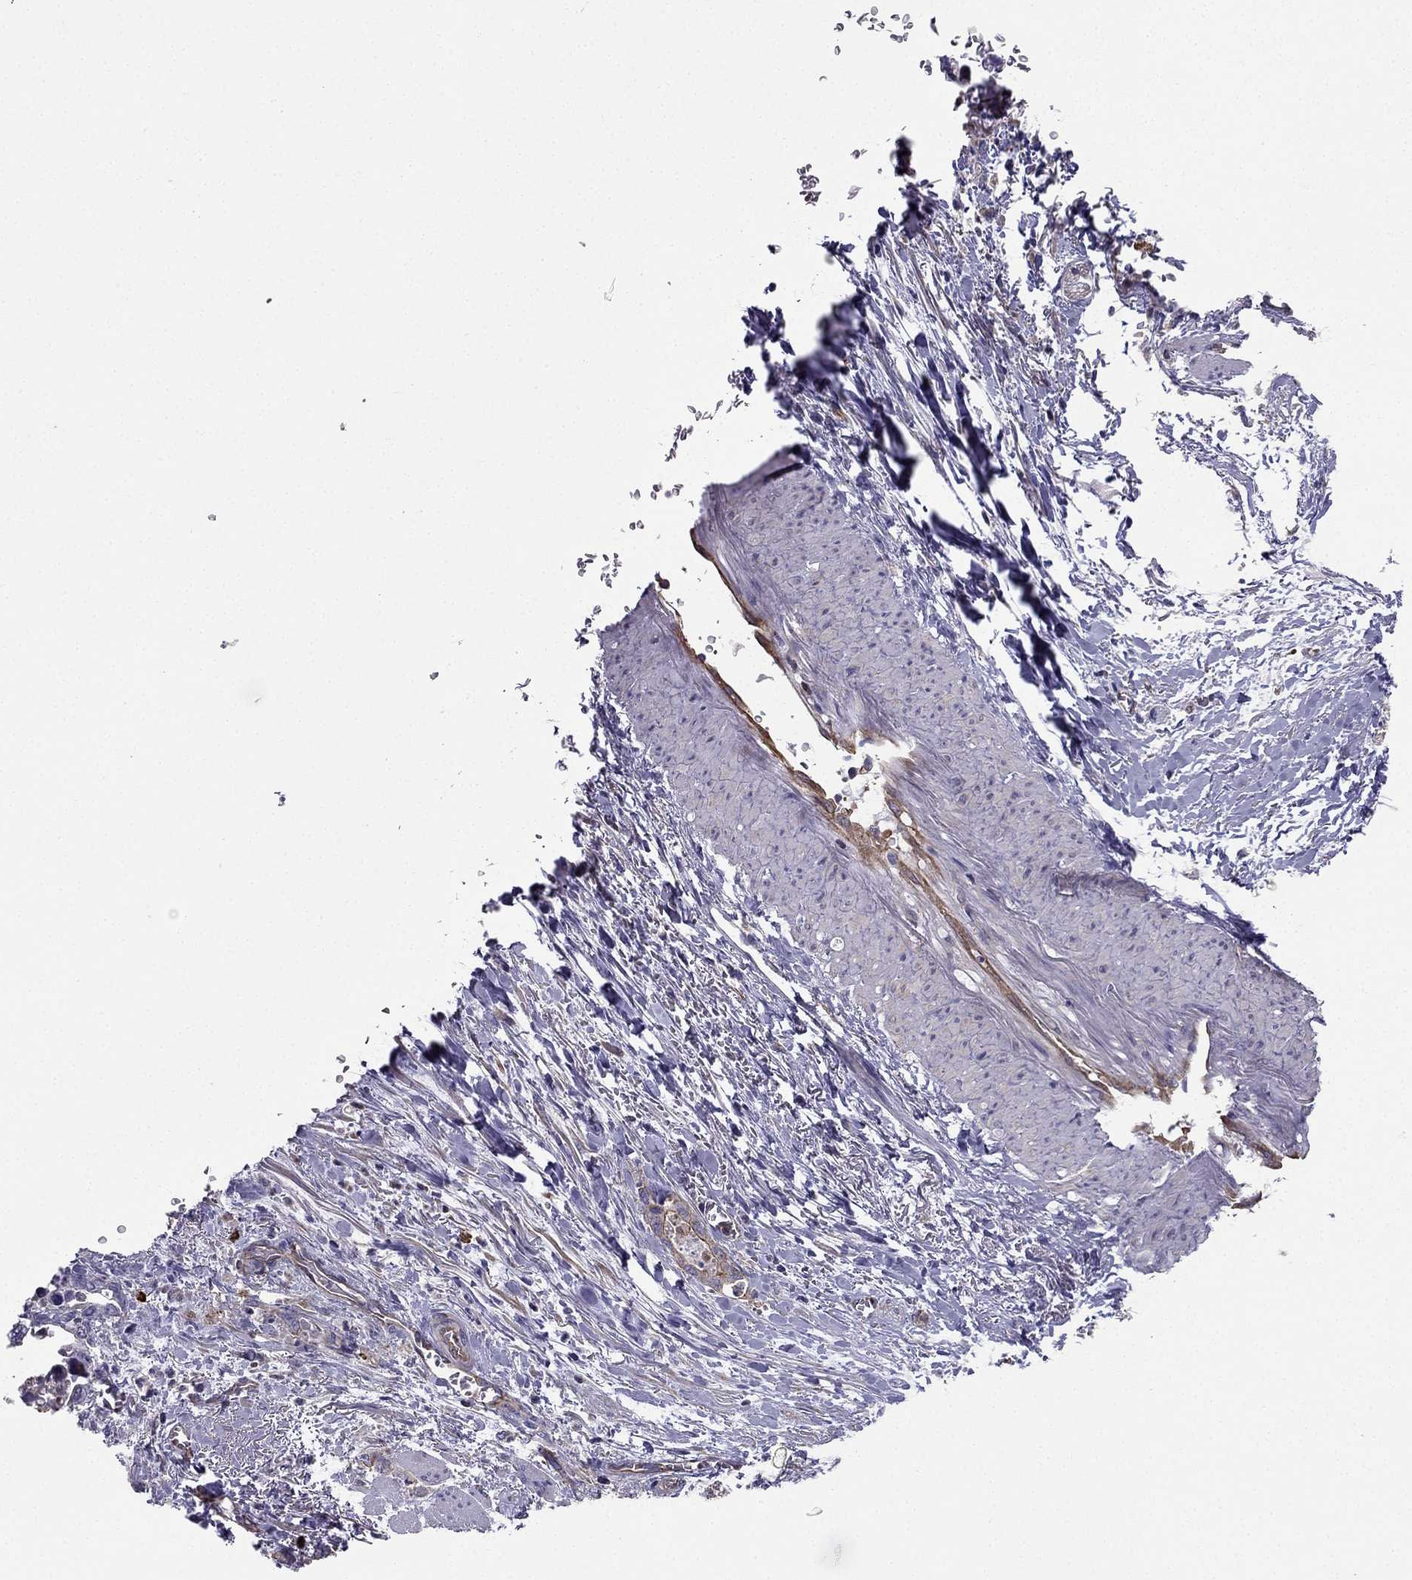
{"staining": {"intensity": "moderate", "quantity": "25%-75%", "location": "cytoplasmic/membranous"}, "tissue": "stomach cancer", "cell_type": "Tumor cells", "image_type": "cancer", "snomed": [{"axis": "morphology", "description": "Normal tissue, NOS"}, {"axis": "morphology", "description": "Adenocarcinoma, NOS"}, {"axis": "topography", "description": "Esophagus"}, {"axis": "topography", "description": "Stomach, upper"}], "caption": "Moderate cytoplasmic/membranous staining for a protein is appreciated in about 25%-75% of tumor cells of stomach cancer using IHC.", "gene": "ENOX1", "patient": {"sex": "male", "age": 74}}